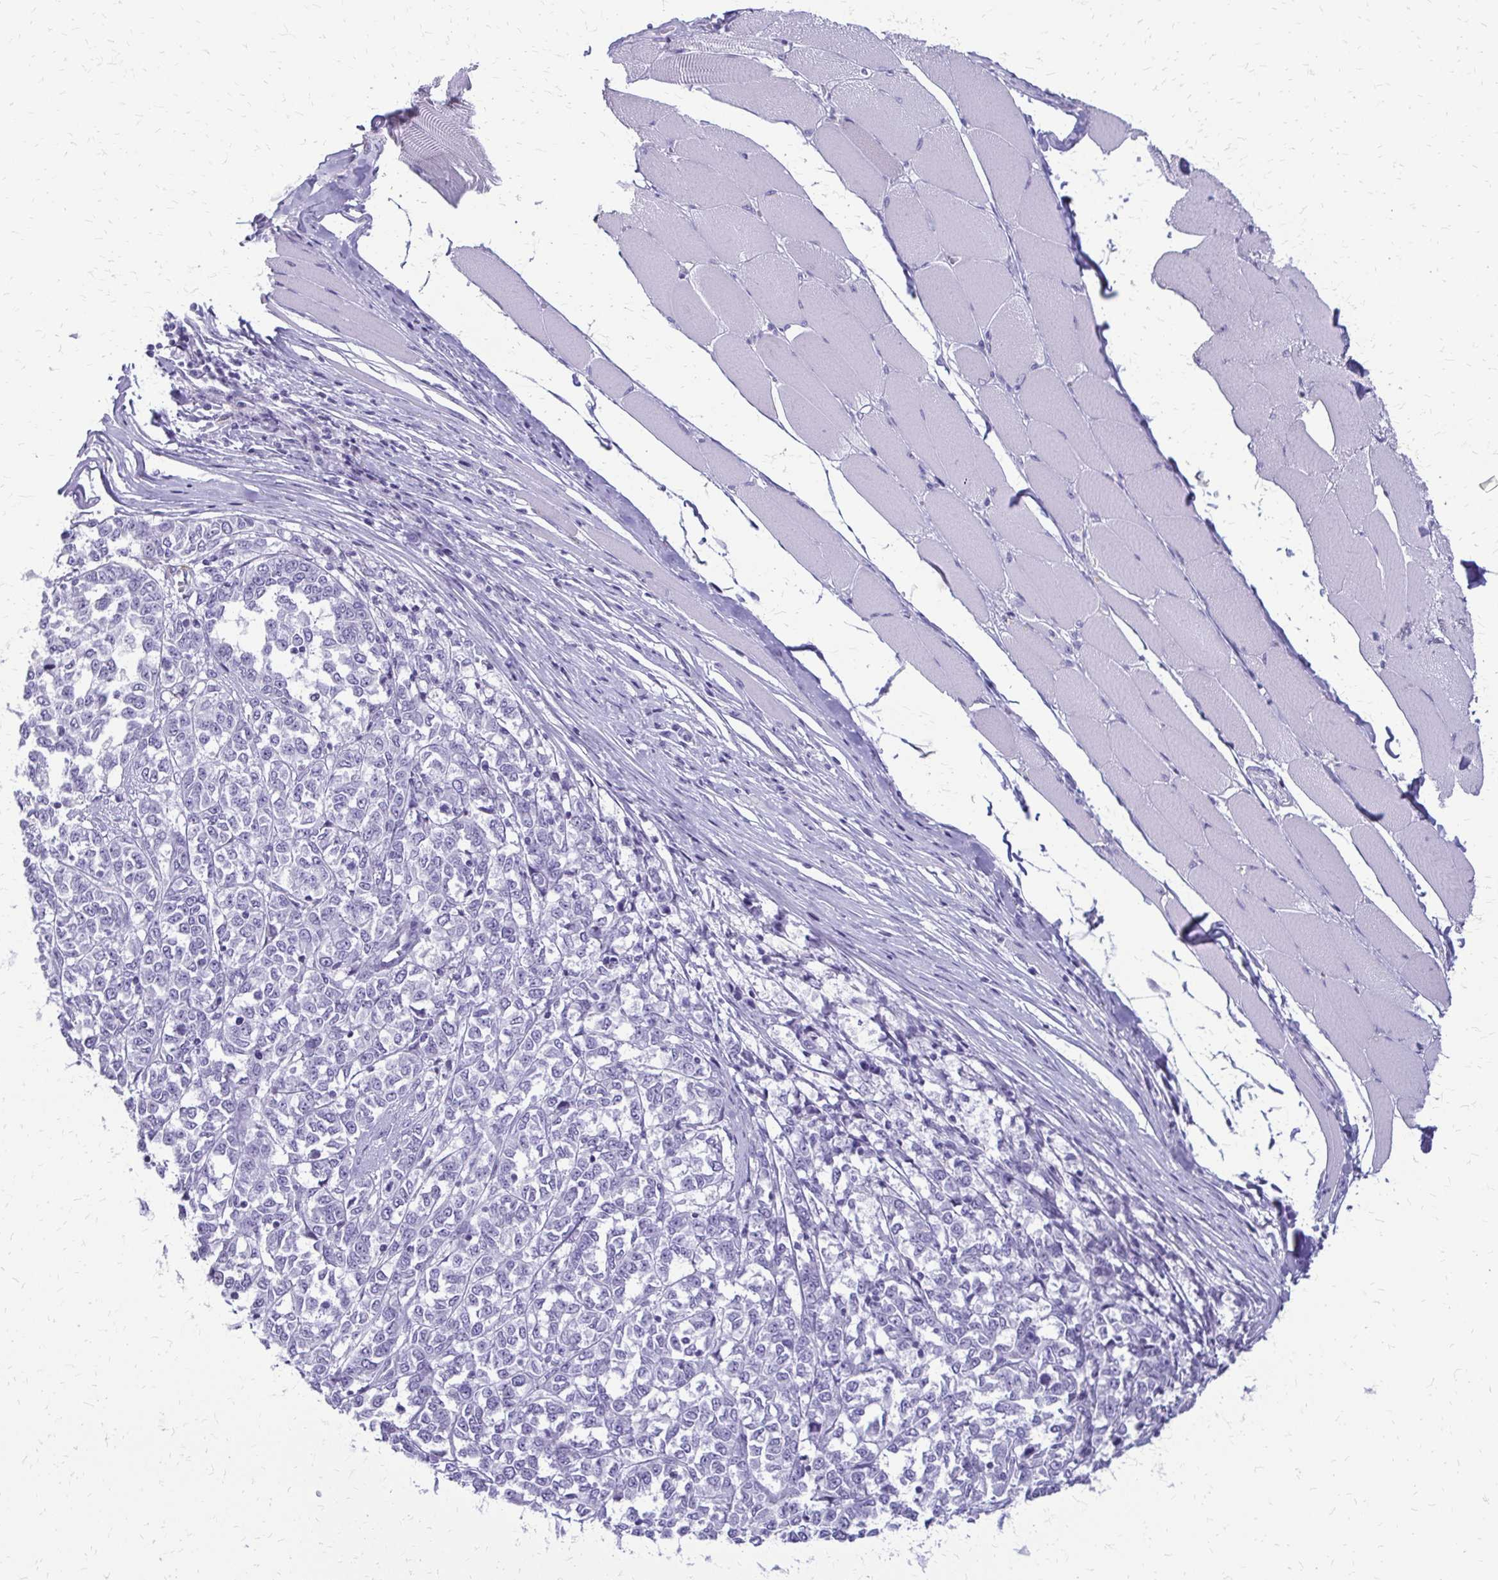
{"staining": {"intensity": "negative", "quantity": "none", "location": "none"}, "tissue": "melanoma", "cell_type": "Tumor cells", "image_type": "cancer", "snomed": [{"axis": "morphology", "description": "Malignant melanoma, NOS"}, {"axis": "topography", "description": "Skin"}], "caption": "Immunohistochemical staining of malignant melanoma displays no significant positivity in tumor cells.", "gene": "FAM162B", "patient": {"sex": "female", "age": 72}}